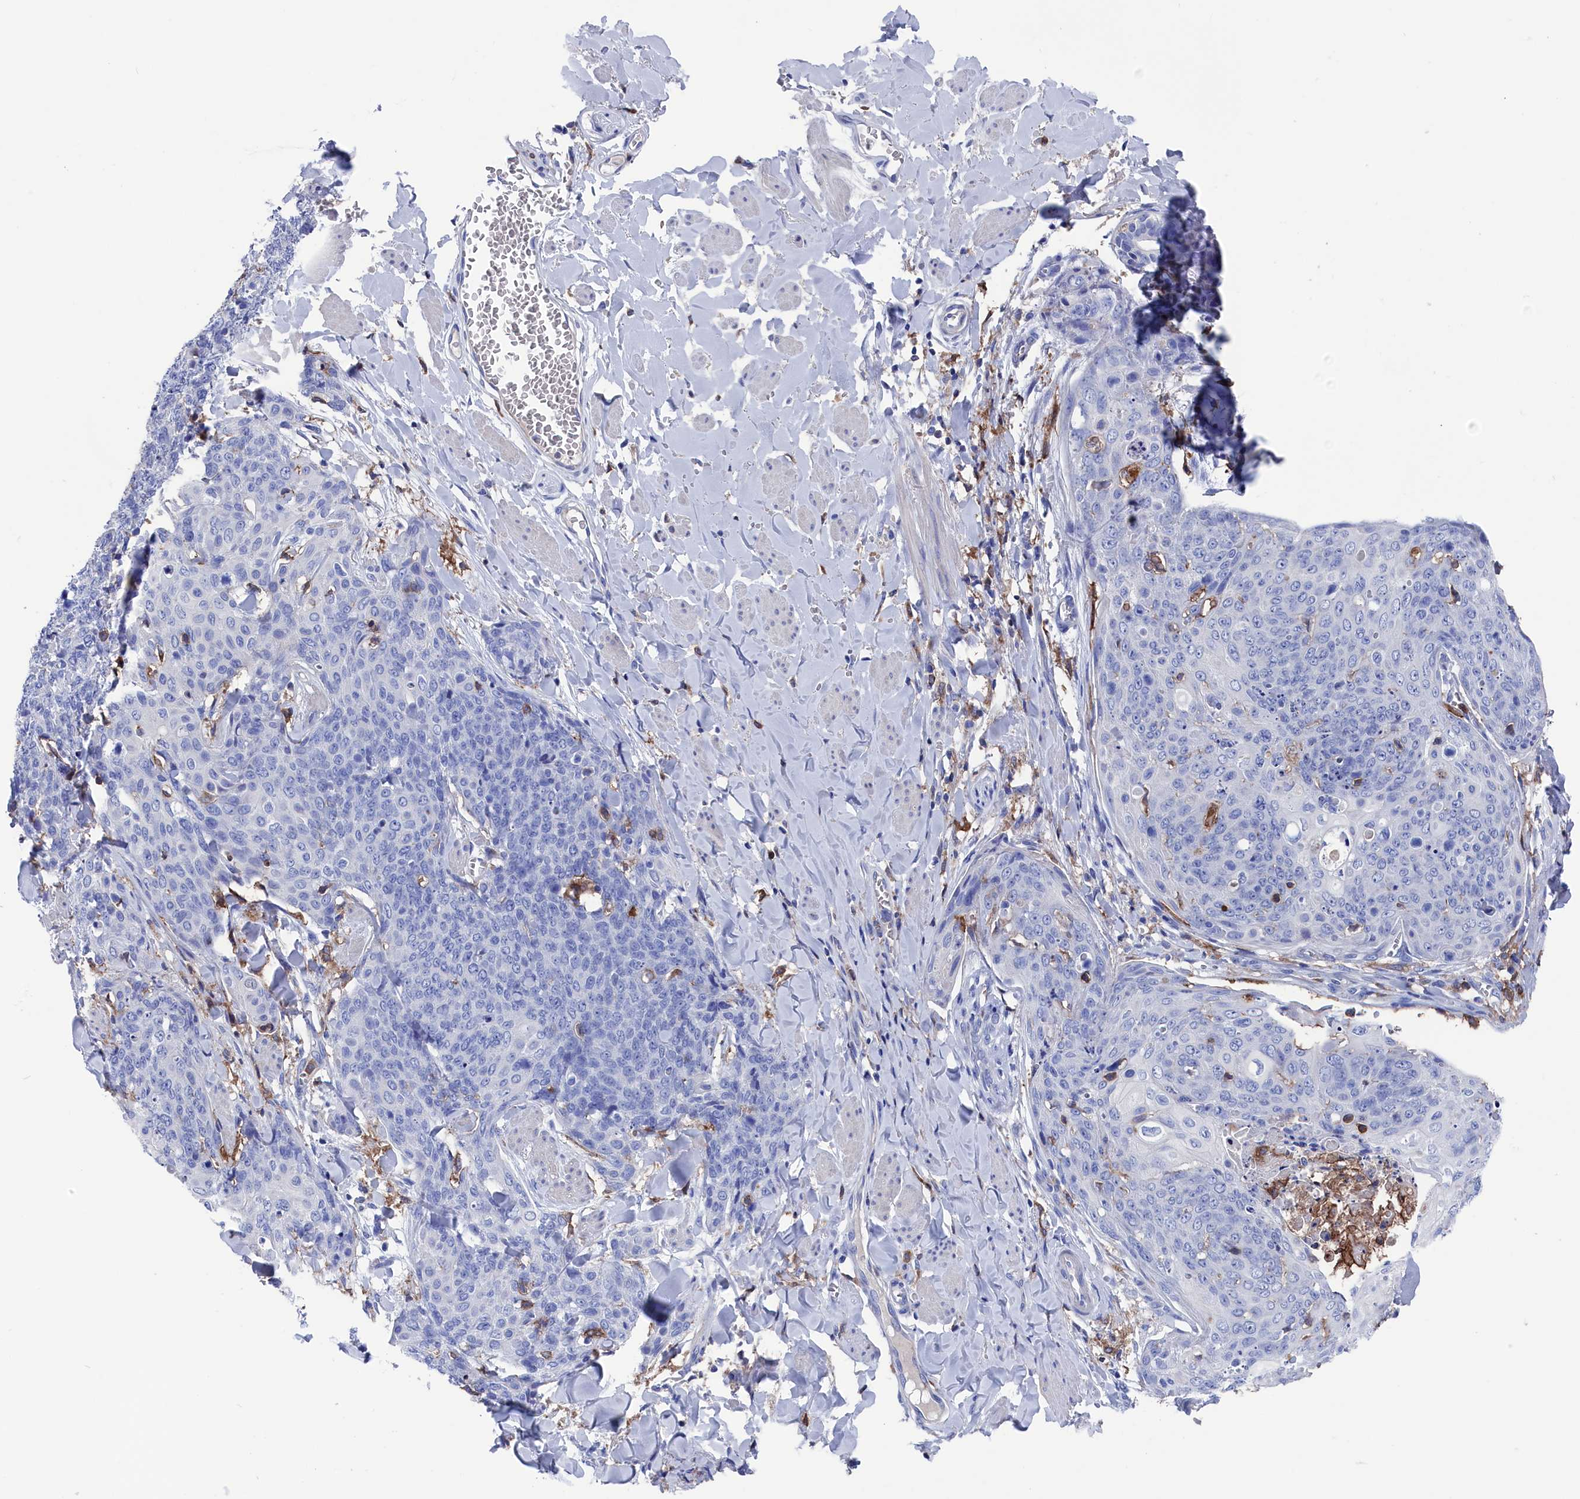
{"staining": {"intensity": "negative", "quantity": "none", "location": "none"}, "tissue": "skin cancer", "cell_type": "Tumor cells", "image_type": "cancer", "snomed": [{"axis": "morphology", "description": "Squamous cell carcinoma, NOS"}, {"axis": "topography", "description": "Skin"}, {"axis": "topography", "description": "Vulva"}], "caption": "IHC of squamous cell carcinoma (skin) reveals no staining in tumor cells.", "gene": "TYROBP", "patient": {"sex": "female", "age": 85}}